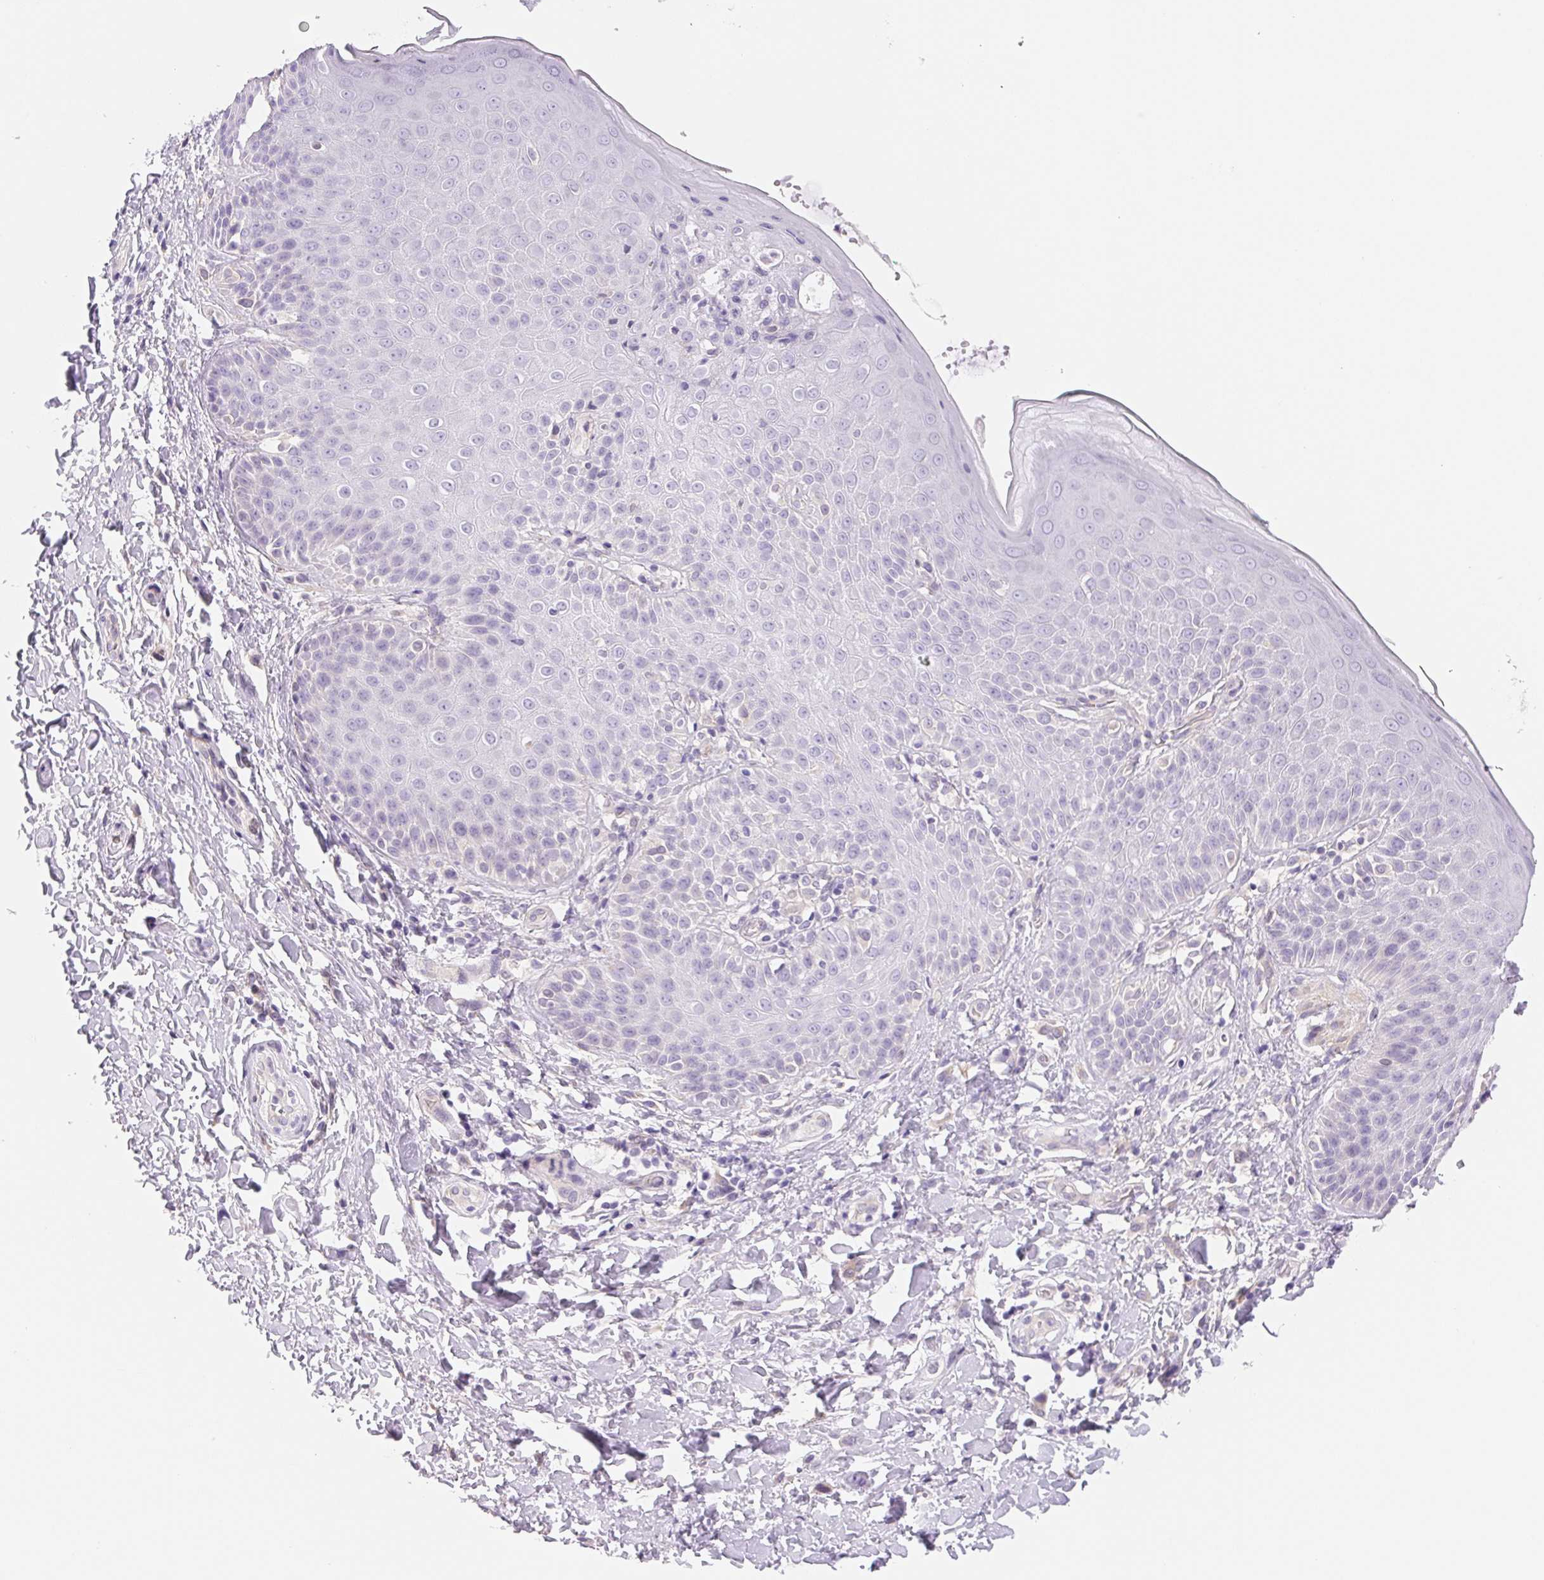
{"staining": {"intensity": "negative", "quantity": "none", "location": "none"}, "tissue": "skin", "cell_type": "Epidermal cells", "image_type": "normal", "snomed": [{"axis": "morphology", "description": "Normal tissue, NOS"}, {"axis": "topography", "description": "Anal"}, {"axis": "topography", "description": "Peripheral nerve tissue"}], "caption": "An immunohistochemistry (IHC) histopathology image of unremarkable skin is shown. There is no staining in epidermal cells of skin. (Stains: DAB (3,3'-diaminobenzidine) immunohistochemistry (IHC) with hematoxylin counter stain, Microscopy: brightfield microscopy at high magnification).", "gene": "CTNND2", "patient": {"sex": "male", "age": 51}}